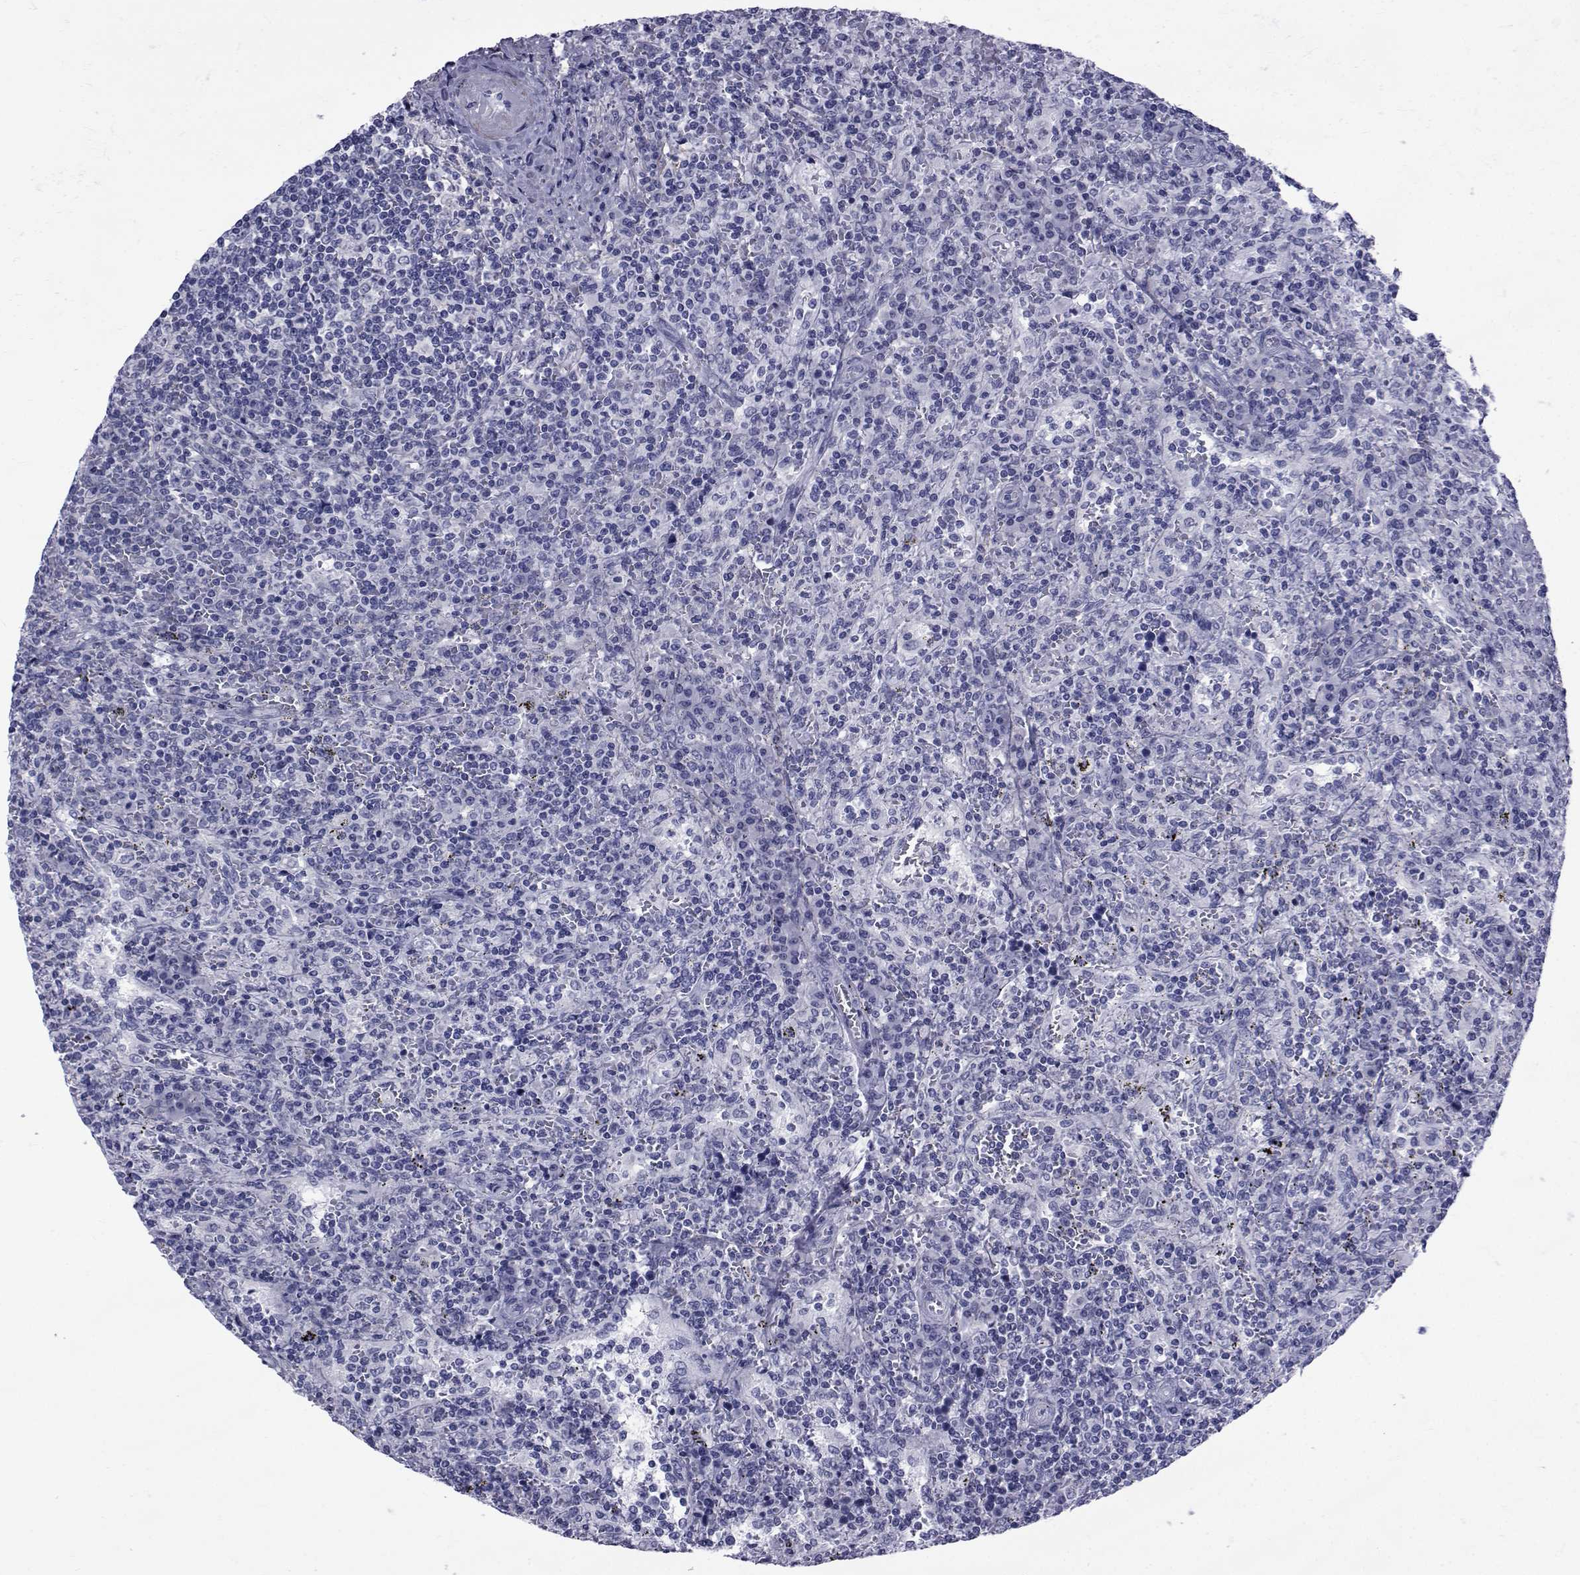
{"staining": {"intensity": "negative", "quantity": "none", "location": "none"}, "tissue": "lymphoma", "cell_type": "Tumor cells", "image_type": "cancer", "snomed": [{"axis": "morphology", "description": "Malignant lymphoma, non-Hodgkin's type, Low grade"}, {"axis": "topography", "description": "Spleen"}], "caption": "Immunohistochemistry (IHC) photomicrograph of neoplastic tissue: lymphoma stained with DAB displays no significant protein positivity in tumor cells.", "gene": "GKAP1", "patient": {"sex": "male", "age": 62}}